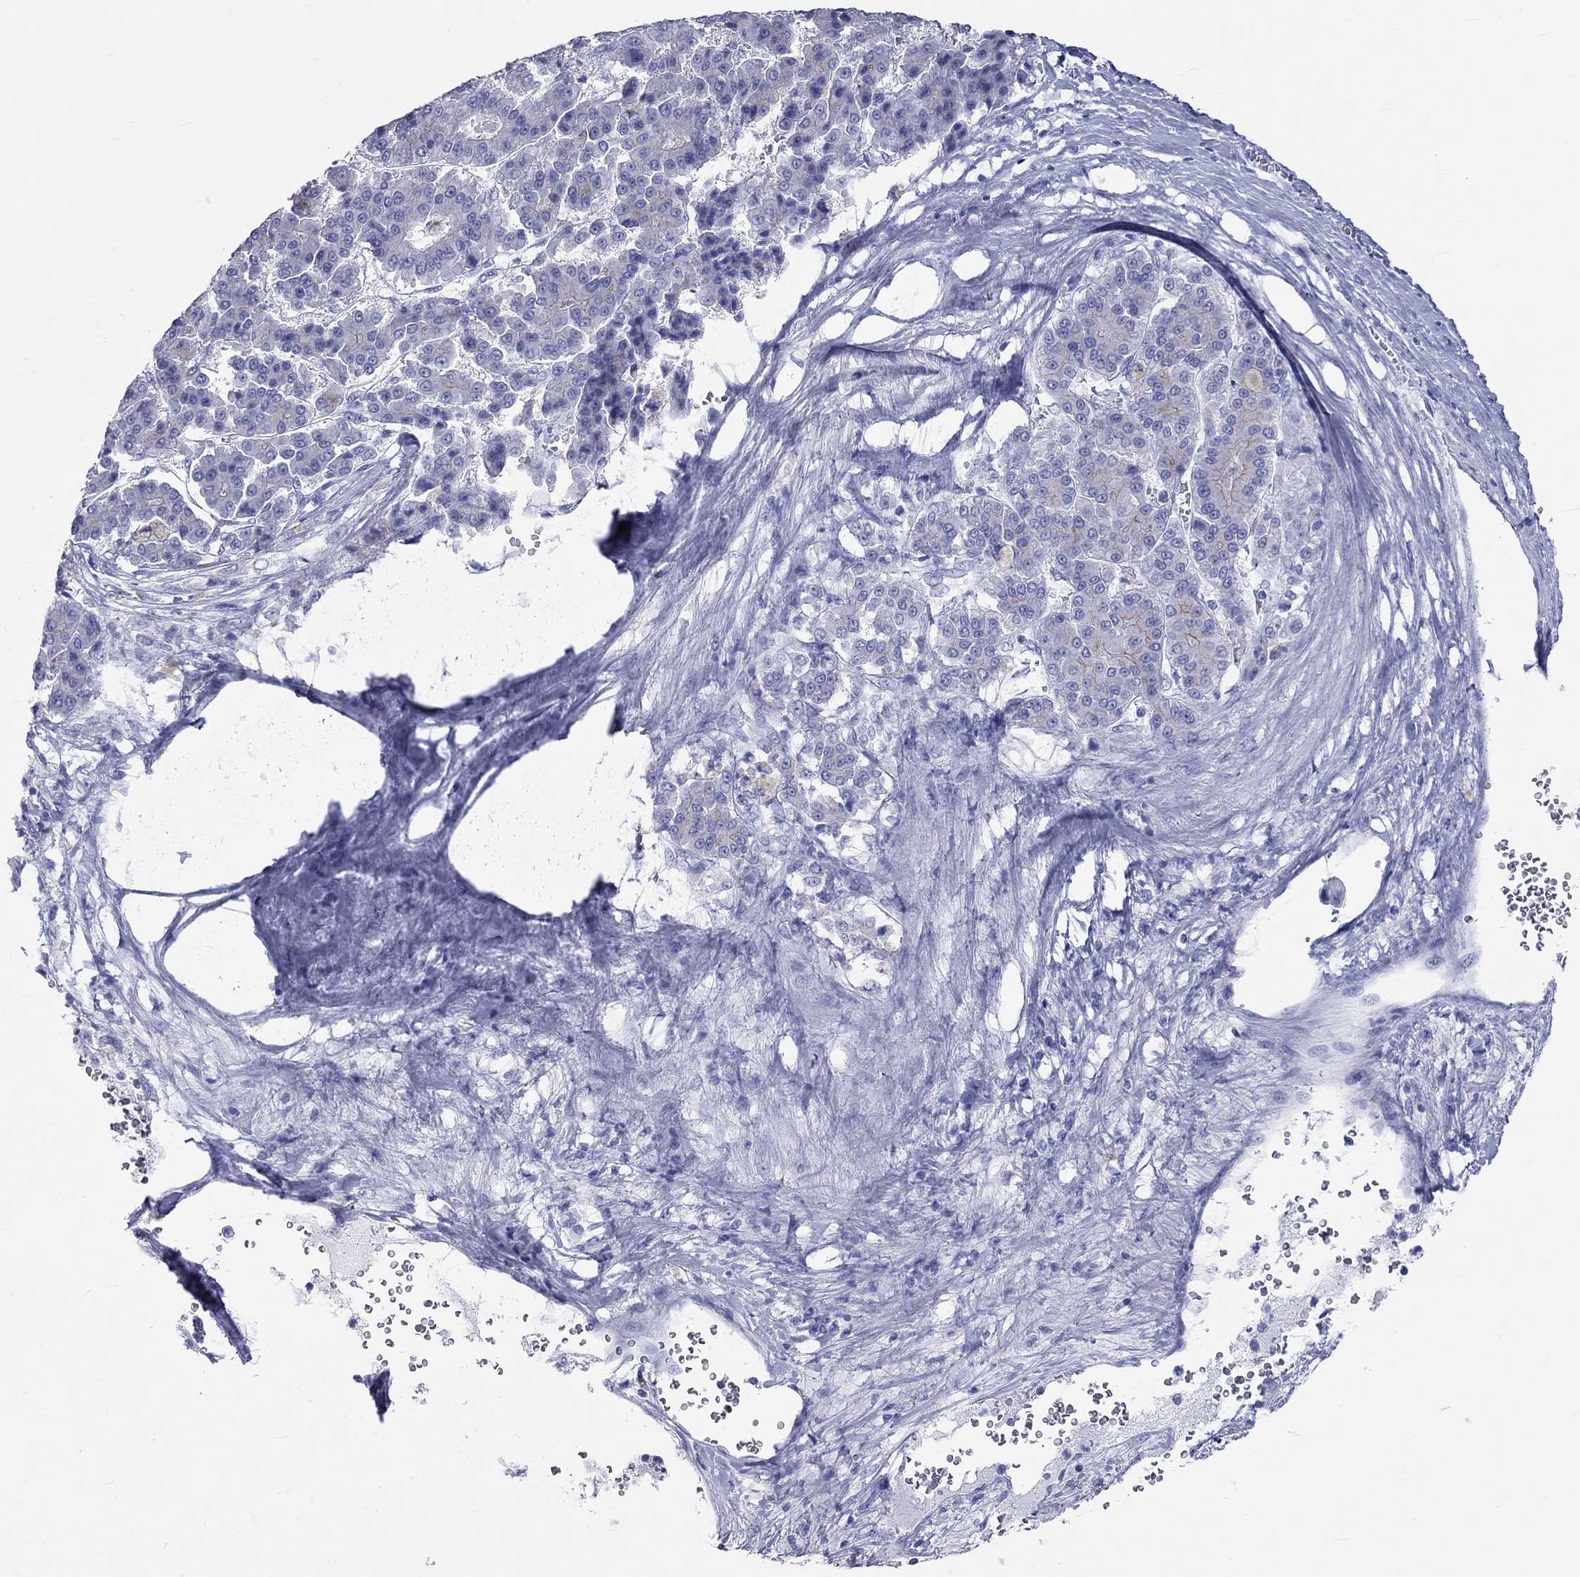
{"staining": {"intensity": "weak", "quantity": "<25%", "location": "cytoplasmic/membranous"}, "tissue": "liver cancer", "cell_type": "Tumor cells", "image_type": "cancer", "snomed": [{"axis": "morphology", "description": "Carcinoma, Hepatocellular, NOS"}, {"axis": "topography", "description": "Liver"}], "caption": "High magnification brightfield microscopy of liver cancer (hepatocellular carcinoma) stained with DAB (brown) and counterstained with hematoxylin (blue): tumor cells show no significant expression.", "gene": "SPATA9", "patient": {"sex": "male", "age": 70}}